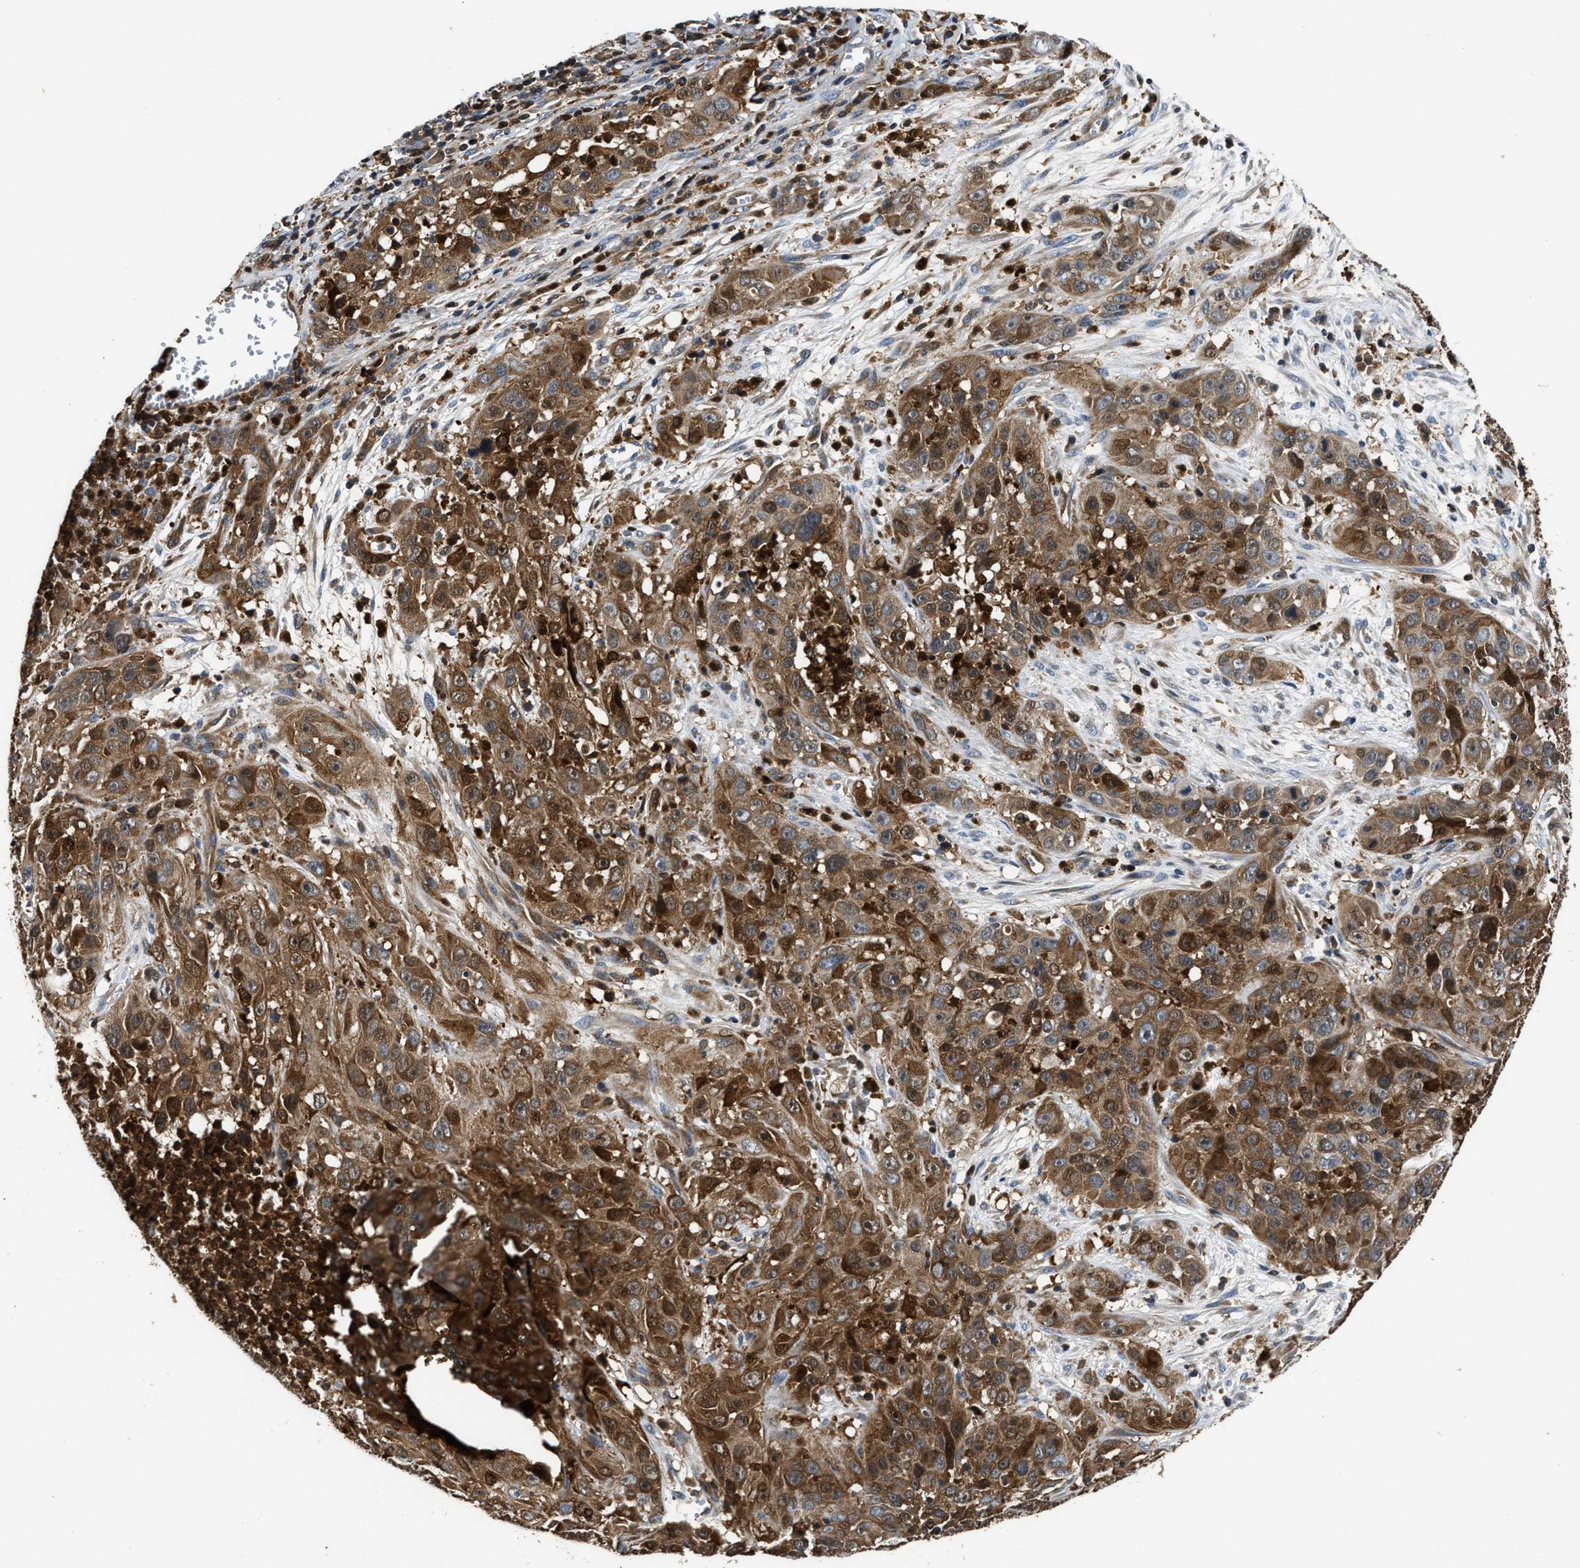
{"staining": {"intensity": "moderate", "quantity": ">75%", "location": "cytoplasmic/membranous"}, "tissue": "cervical cancer", "cell_type": "Tumor cells", "image_type": "cancer", "snomed": [{"axis": "morphology", "description": "Squamous cell carcinoma, NOS"}, {"axis": "topography", "description": "Cervix"}], "caption": "Immunohistochemistry histopathology image of neoplastic tissue: squamous cell carcinoma (cervical) stained using immunohistochemistry (IHC) shows medium levels of moderate protein expression localized specifically in the cytoplasmic/membranous of tumor cells, appearing as a cytoplasmic/membranous brown color.", "gene": "OSTF1", "patient": {"sex": "female", "age": 32}}